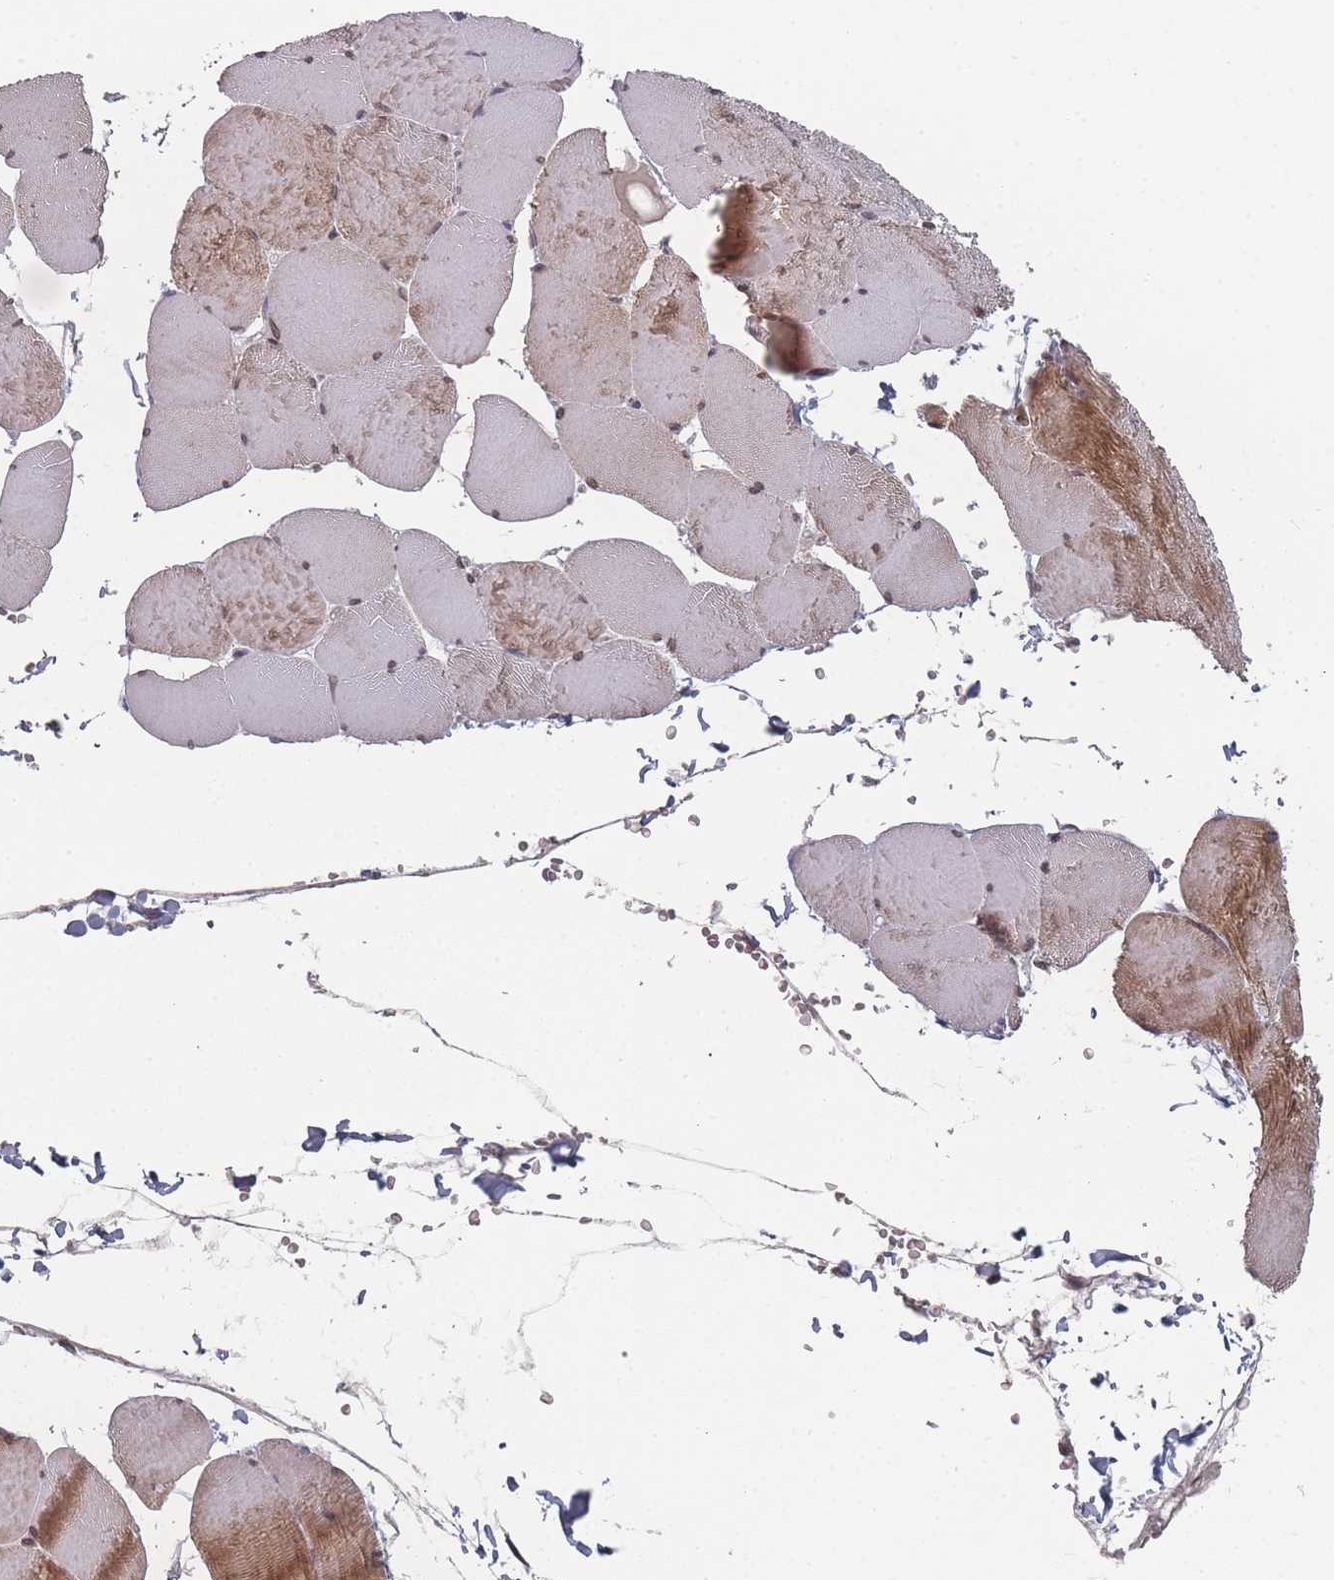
{"staining": {"intensity": "moderate", "quantity": "25%-75%", "location": "cytoplasmic/membranous,nuclear"}, "tissue": "skeletal muscle", "cell_type": "Myocytes", "image_type": "normal", "snomed": [{"axis": "morphology", "description": "Normal tissue, NOS"}, {"axis": "topography", "description": "Skeletal muscle"}, {"axis": "topography", "description": "Head-Neck"}], "caption": "High-power microscopy captured an IHC histopathology image of unremarkable skeletal muscle, revealing moderate cytoplasmic/membranous,nuclear expression in approximately 25%-75% of myocytes.", "gene": "TBC1D25", "patient": {"sex": "male", "age": 66}}